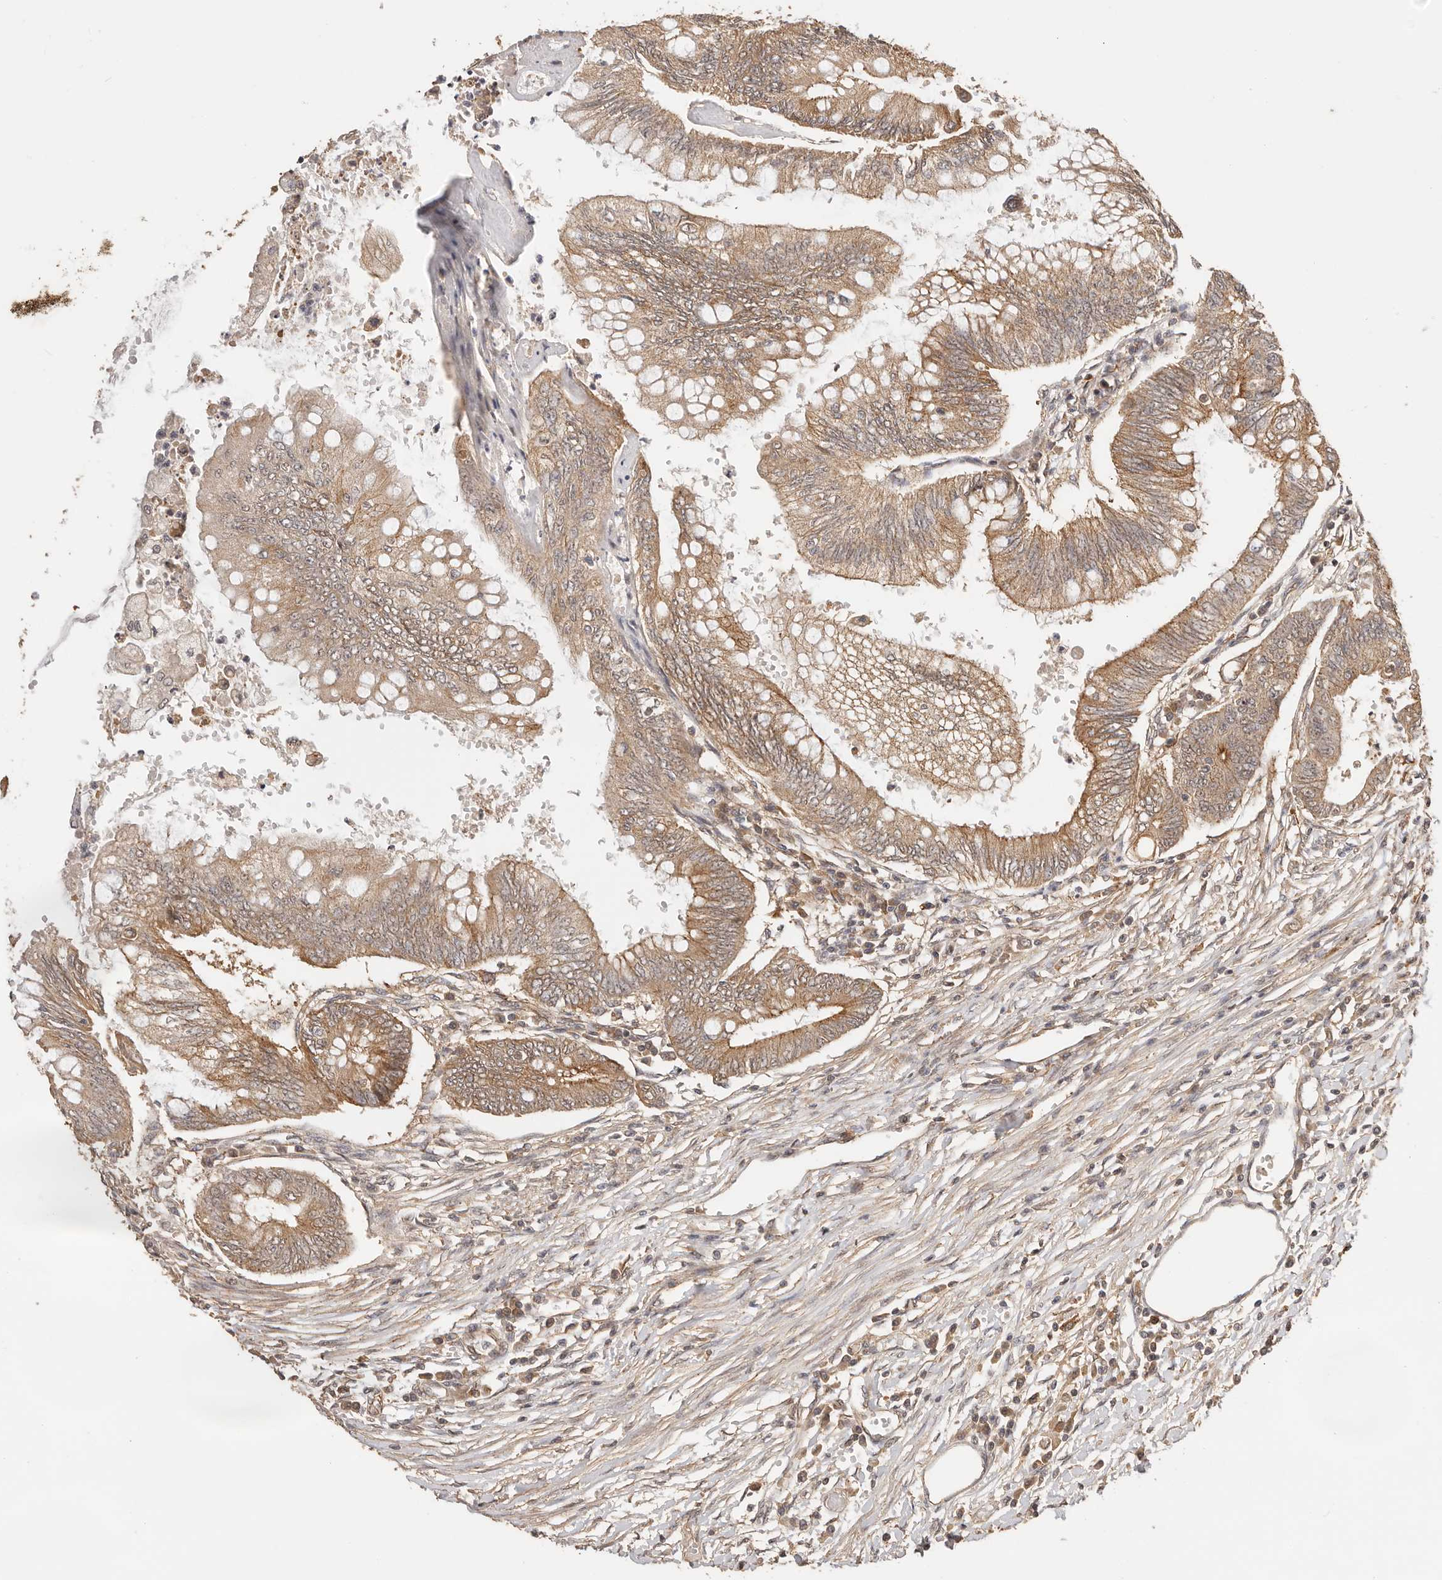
{"staining": {"intensity": "moderate", "quantity": ">75%", "location": "cytoplasmic/membranous"}, "tissue": "colorectal cancer", "cell_type": "Tumor cells", "image_type": "cancer", "snomed": [{"axis": "morphology", "description": "Adenoma, NOS"}, {"axis": "morphology", "description": "Adenocarcinoma, NOS"}, {"axis": "topography", "description": "Colon"}], "caption": "Protein staining of colorectal cancer (adenocarcinoma) tissue demonstrates moderate cytoplasmic/membranous expression in about >75% of tumor cells.", "gene": "AFDN", "patient": {"sex": "male", "age": 79}}